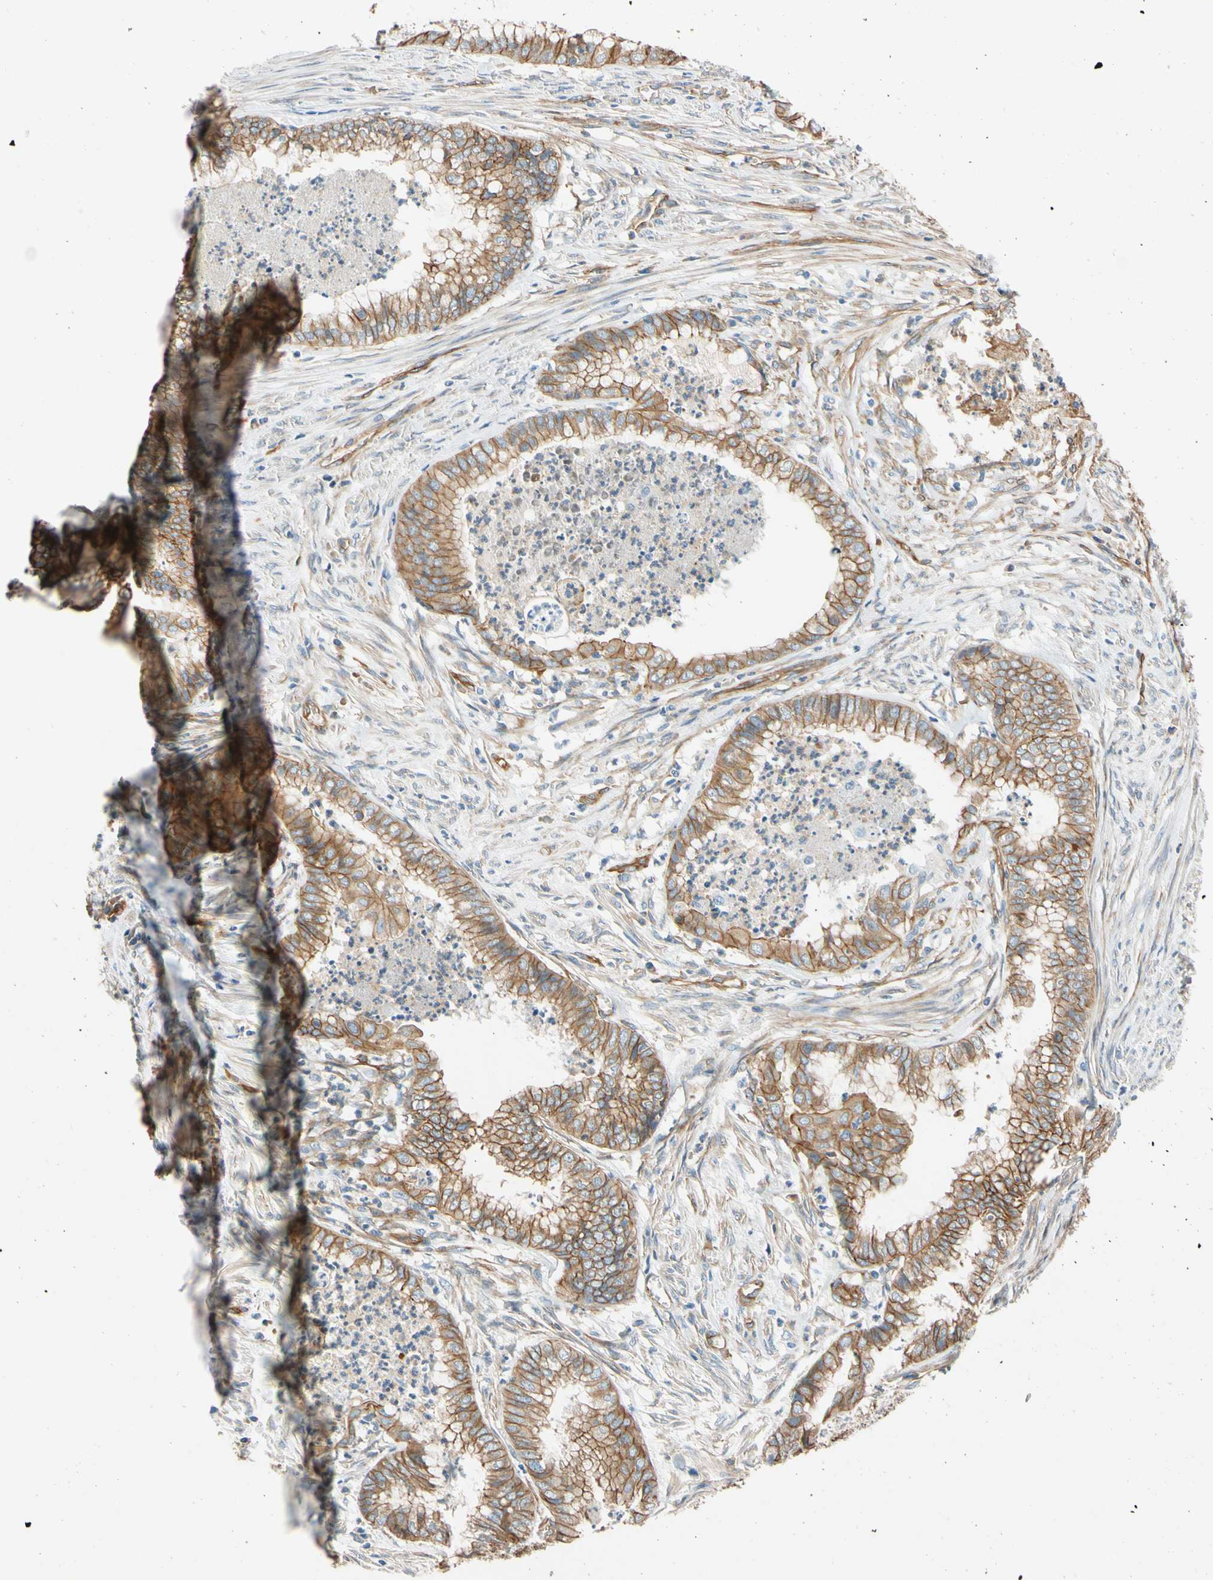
{"staining": {"intensity": "moderate", "quantity": ">75%", "location": "cytoplasmic/membranous"}, "tissue": "endometrial cancer", "cell_type": "Tumor cells", "image_type": "cancer", "snomed": [{"axis": "morphology", "description": "Necrosis, NOS"}, {"axis": "morphology", "description": "Adenocarcinoma, NOS"}, {"axis": "topography", "description": "Endometrium"}], "caption": "Tumor cells show medium levels of moderate cytoplasmic/membranous expression in approximately >75% of cells in human adenocarcinoma (endometrial).", "gene": "SPTAN1", "patient": {"sex": "female", "age": 79}}